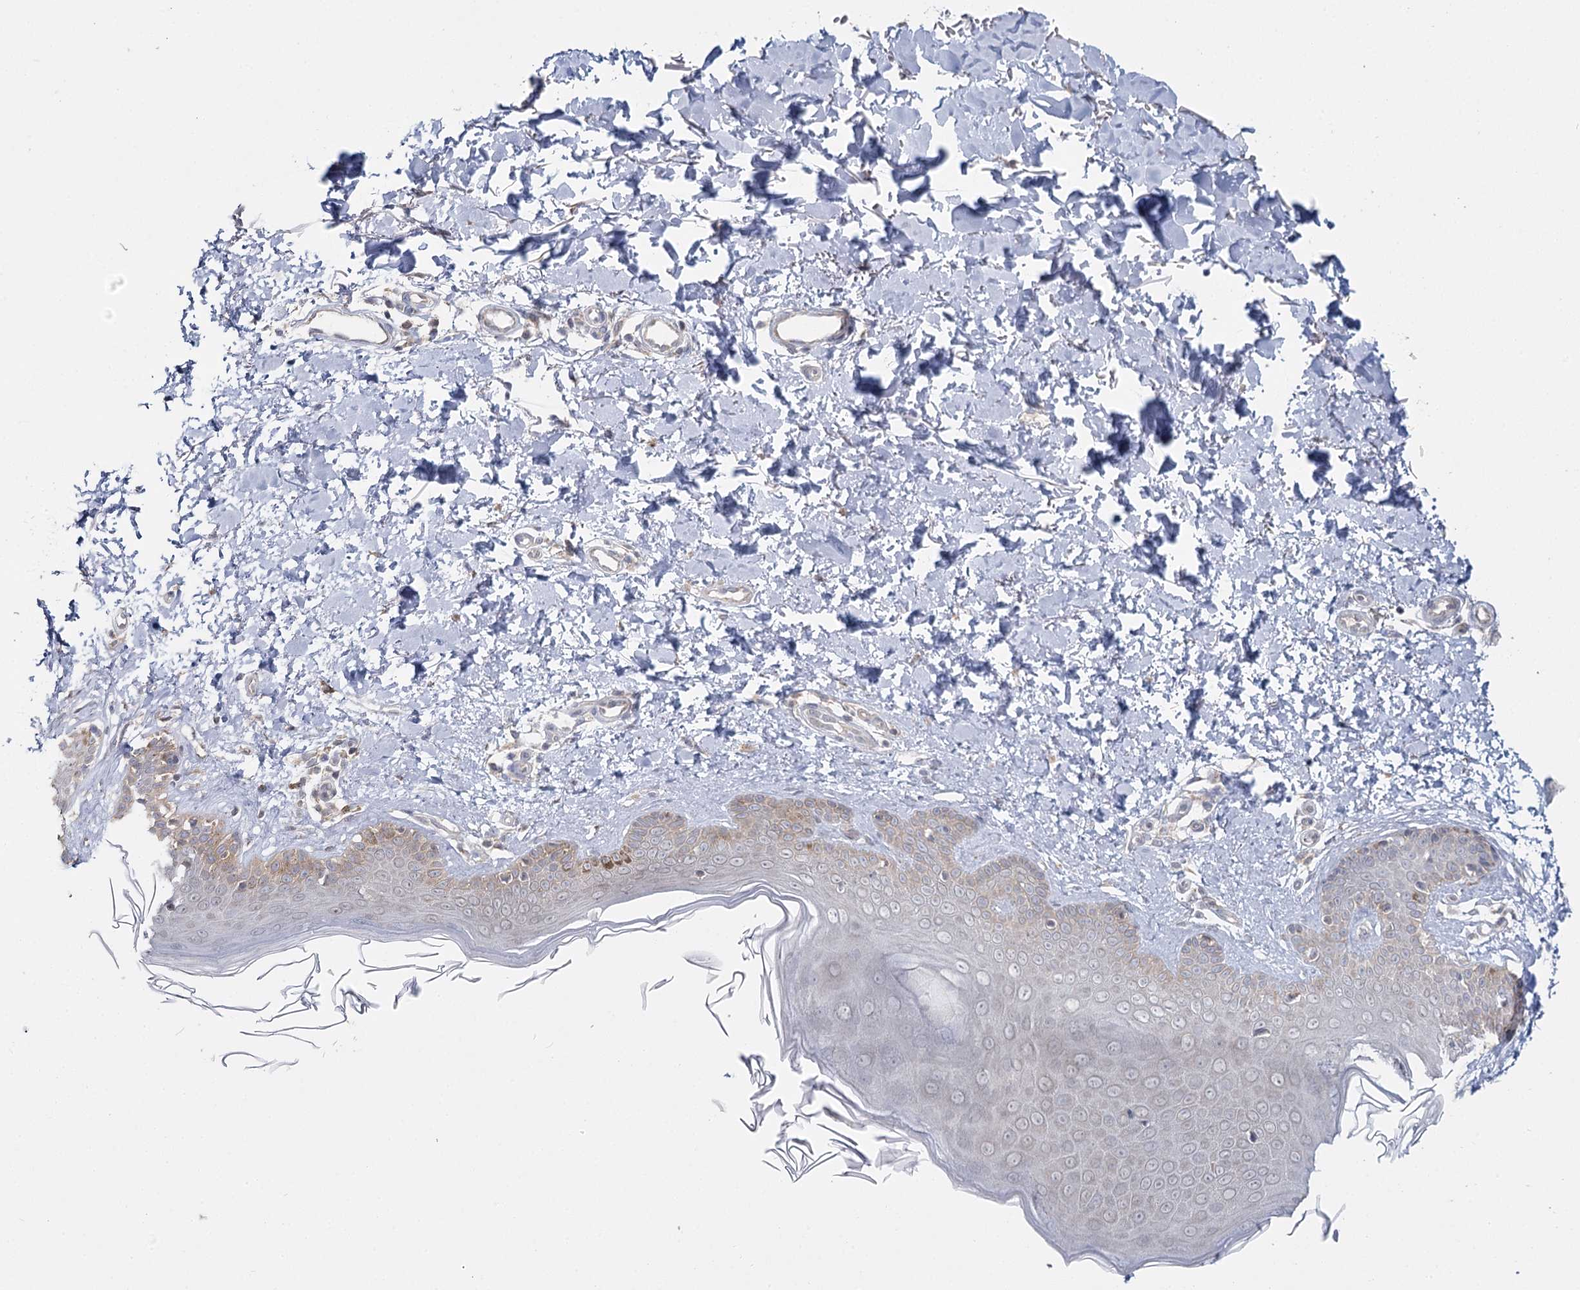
{"staining": {"intensity": "weak", "quantity": ">75%", "location": "cytoplasmic/membranous"}, "tissue": "skin", "cell_type": "Fibroblasts", "image_type": "normal", "snomed": [{"axis": "morphology", "description": "Normal tissue, NOS"}, {"axis": "topography", "description": "Skin"}], "caption": "Immunohistochemical staining of benign skin reveals >75% levels of weak cytoplasmic/membranous protein positivity in about >75% of fibroblasts.", "gene": "ACOX2", "patient": {"sex": "male", "age": 52}}